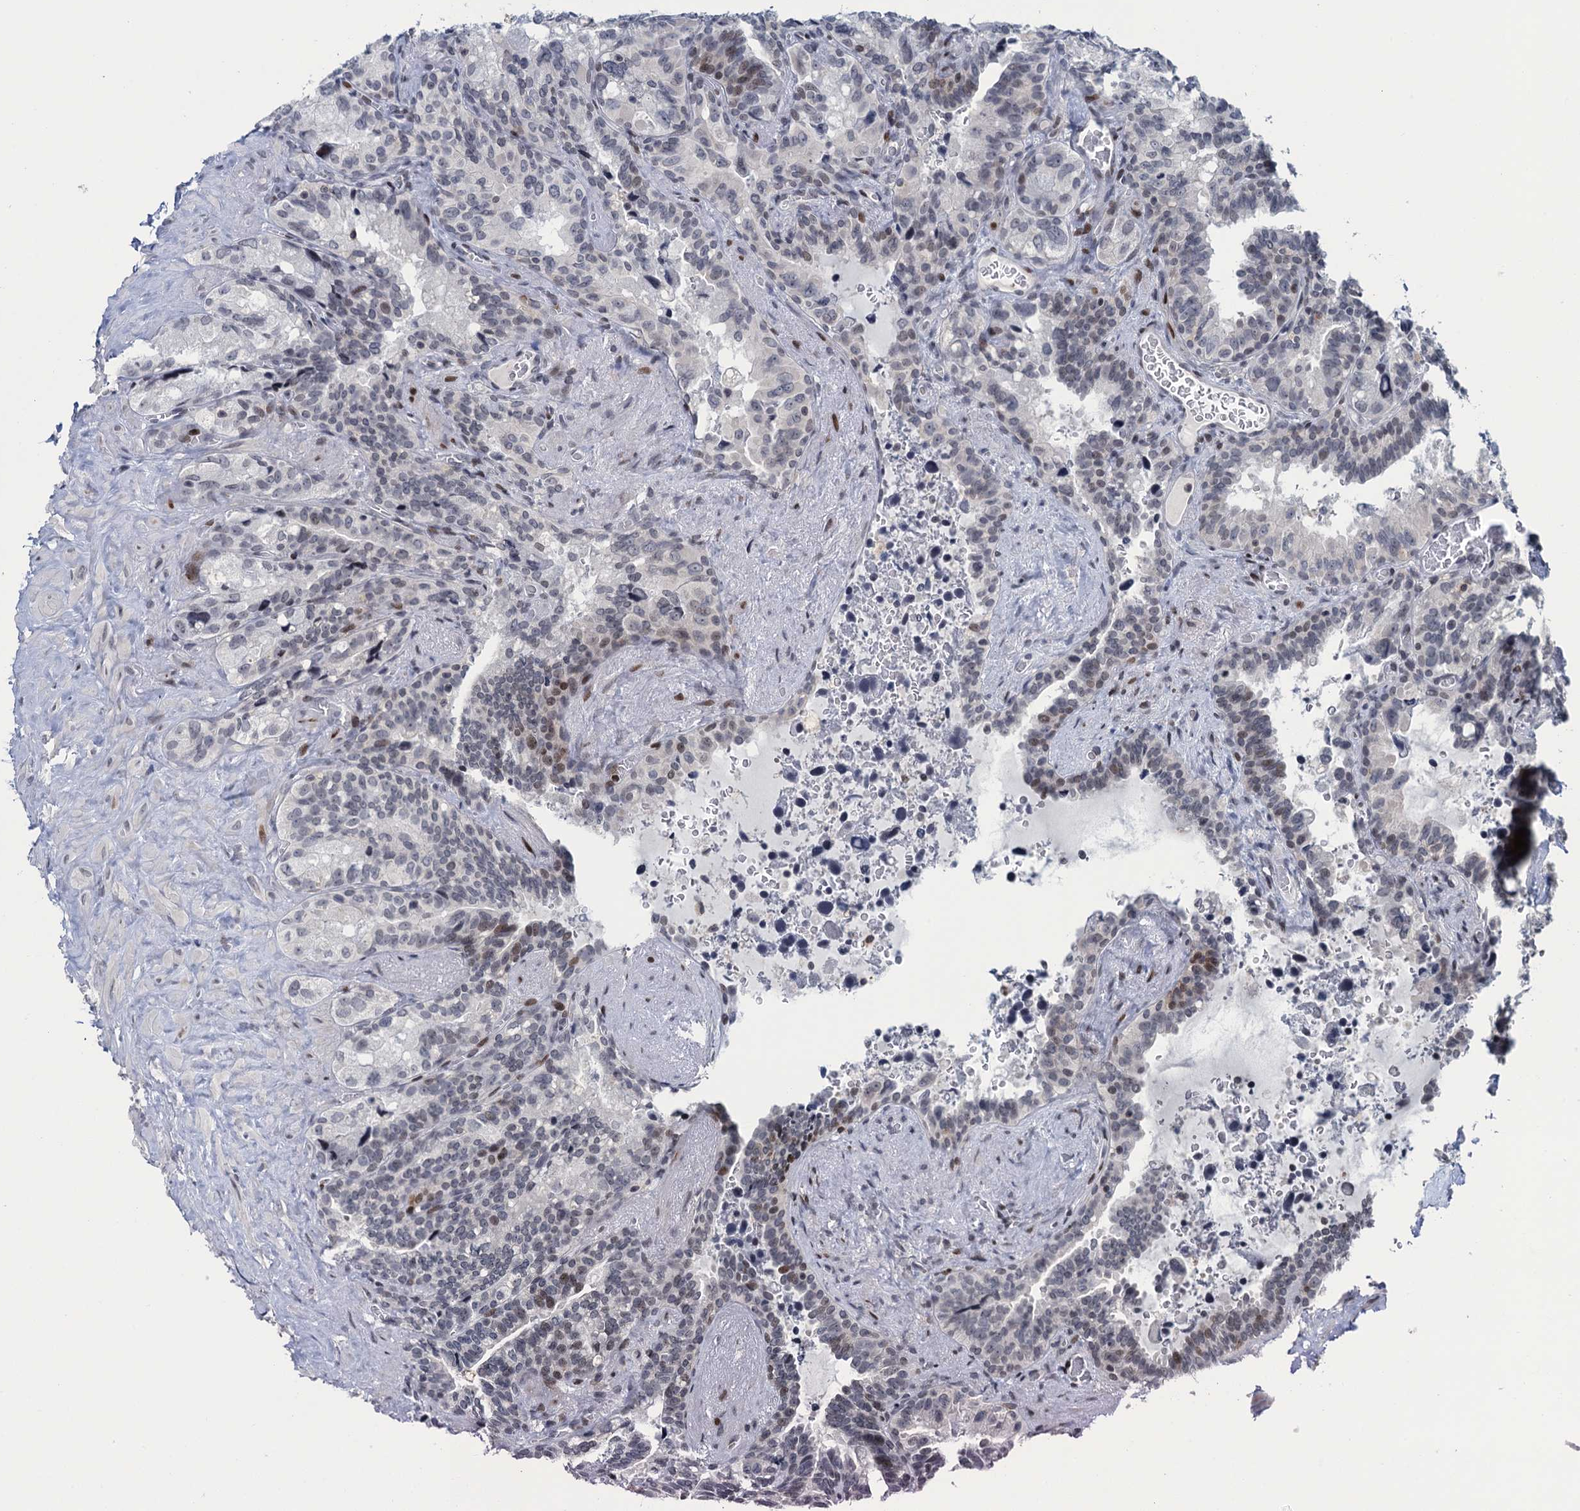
{"staining": {"intensity": "weak", "quantity": "<25%", "location": "nuclear"}, "tissue": "seminal vesicle", "cell_type": "Glandular cells", "image_type": "normal", "snomed": [{"axis": "morphology", "description": "Normal tissue, NOS"}, {"axis": "topography", "description": "Seminal veicle"}], "caption": "This is a histopathology image of IHC staining of unremarkable seminal vesicle, which shows no expression in glandular cells.", "gene": "FYB1", "patient": {"sex": "male", "age": 68}}